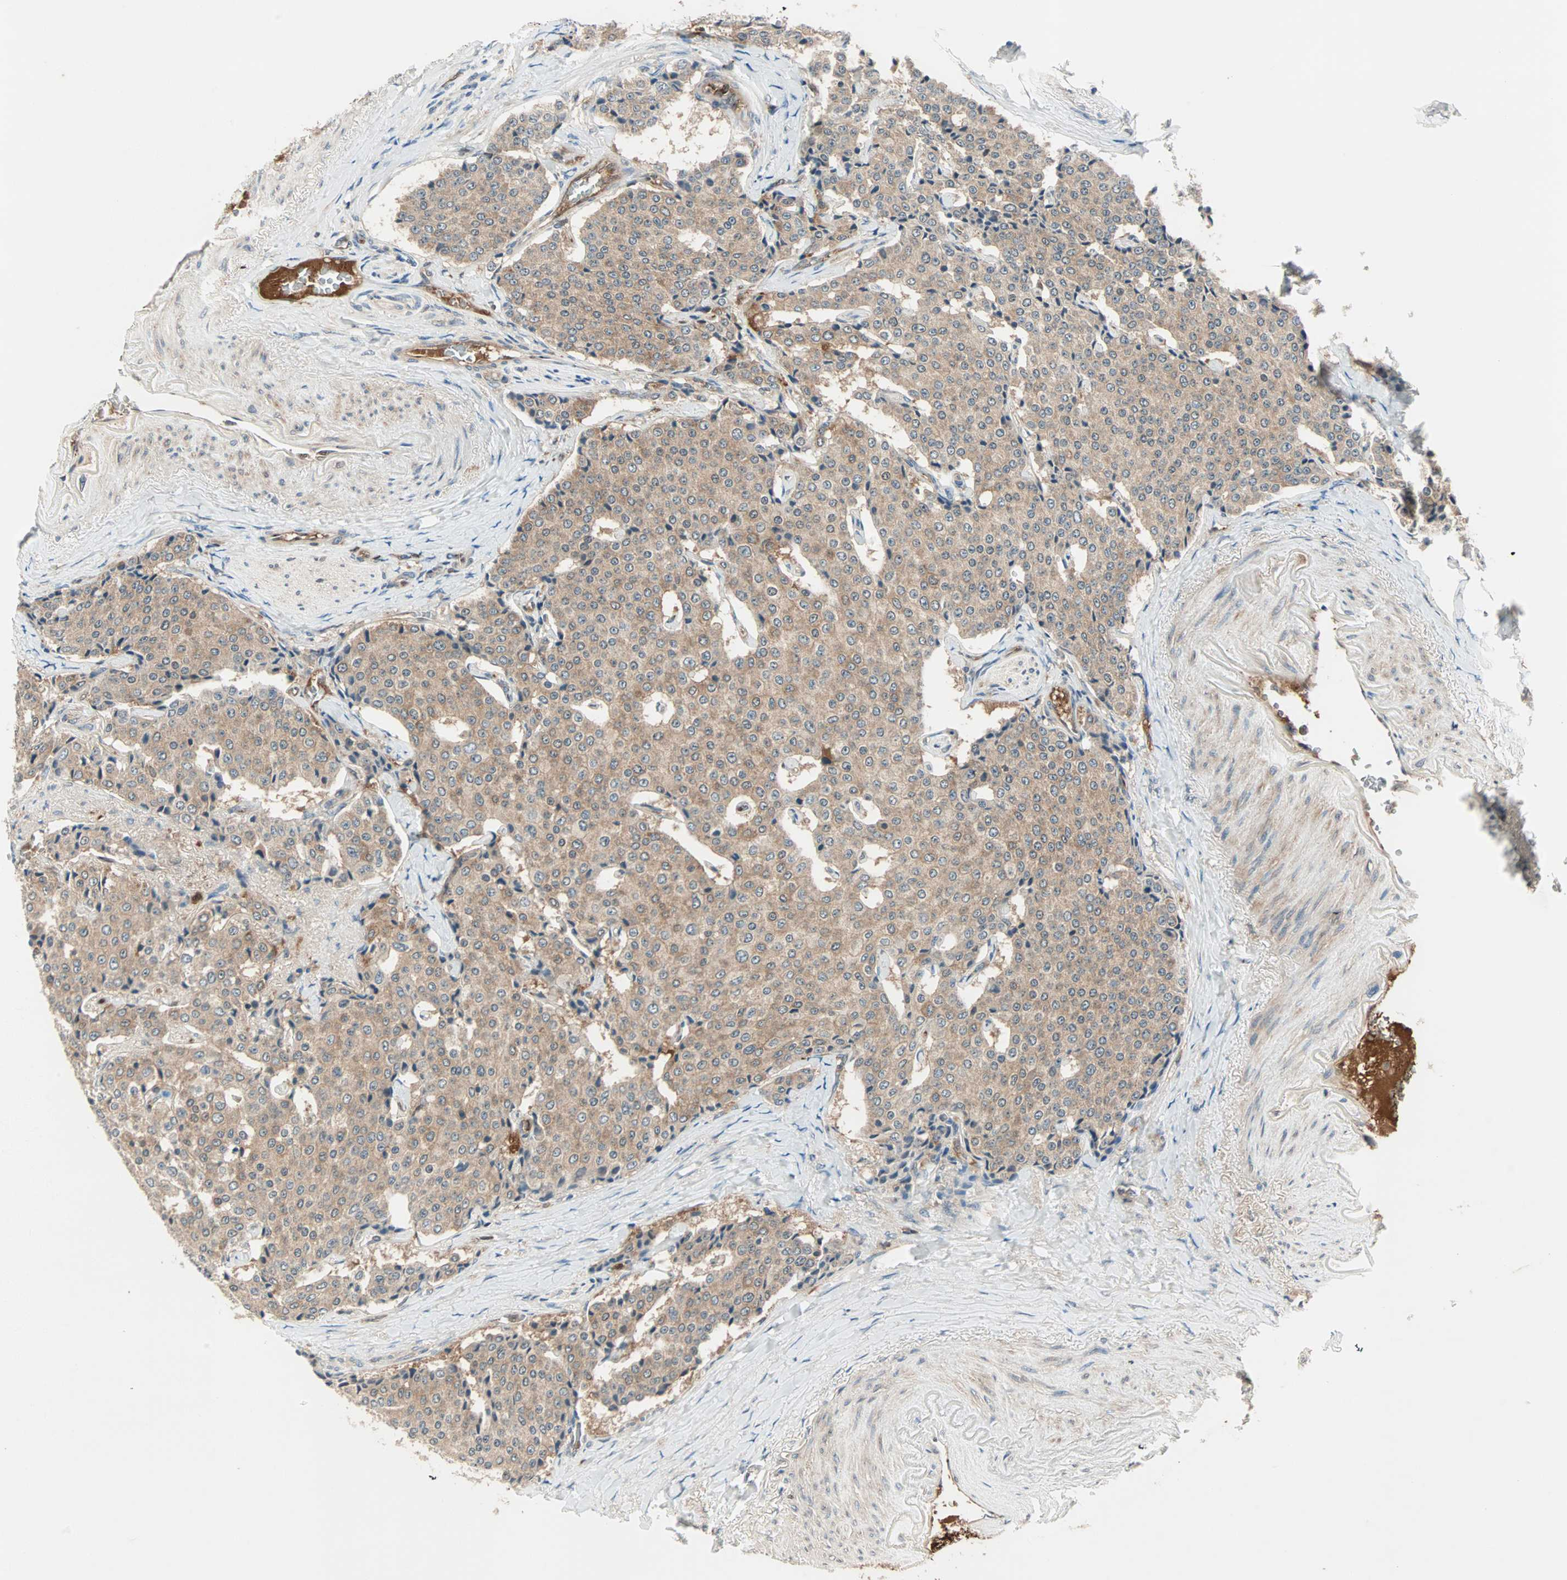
{"staining": {"intensity": "moderate", "quantity": ">75%", "location": "cytoplasmic/membranous"}, "tissue": "carcinoid", "cell_type": "Tumor cells", "image_type": "cancer", "snomed": [{"axis": "morphology", "description": "Carcinoid, malignant, NOS"}, {"axis": "topography", "description": "Colon"}], "caption": "IHC of malignant carcinoid exhibits medium levels of moderate cytoplasmic/membranous staining in approximately >75% of tumor cells.", "gene": "TEC", "patient": {"sex": "female", "age": 61}}